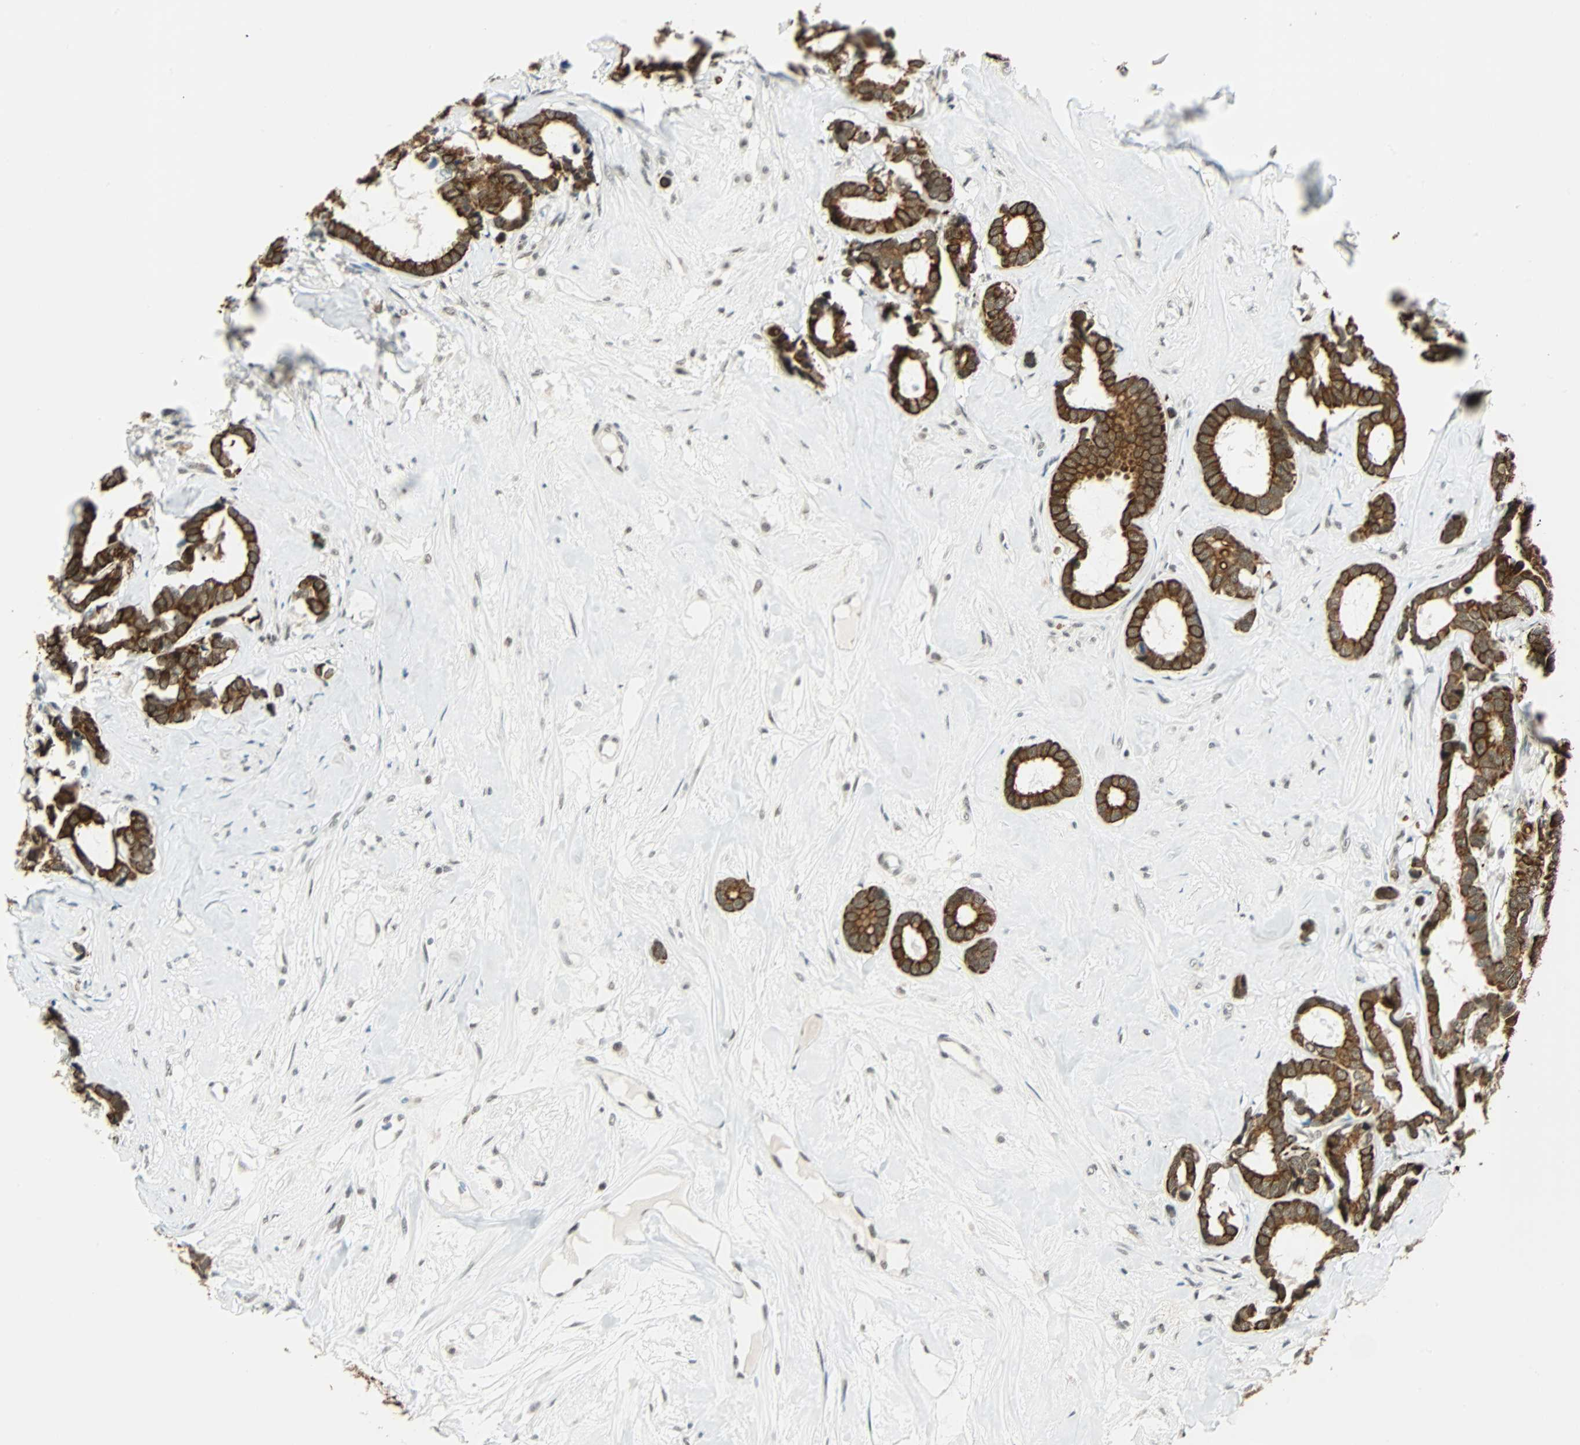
{"staining": {"intensity": "strong", "quantity": ">75%", "location": "cytoplasmic/membranous"}, "tissue": "breast cancer", "cell_type": "Tumor cells", "image_type": "cancer", "snomed": [{"axis": "morphology", "description": "Duct carcinoma"}, {"axis": "topography", "description": "Breast"}], "caption": "The immunohistochemical stain highlights strong cytoplasmic/membranous staining in tumor cells of intraductal carcinoma (breast) tissue. (brown staining indicates protein expression, while blue staining denotes nuclei).", "gene": "NELFE", "patient": {"sex": "female", "age": 87}}